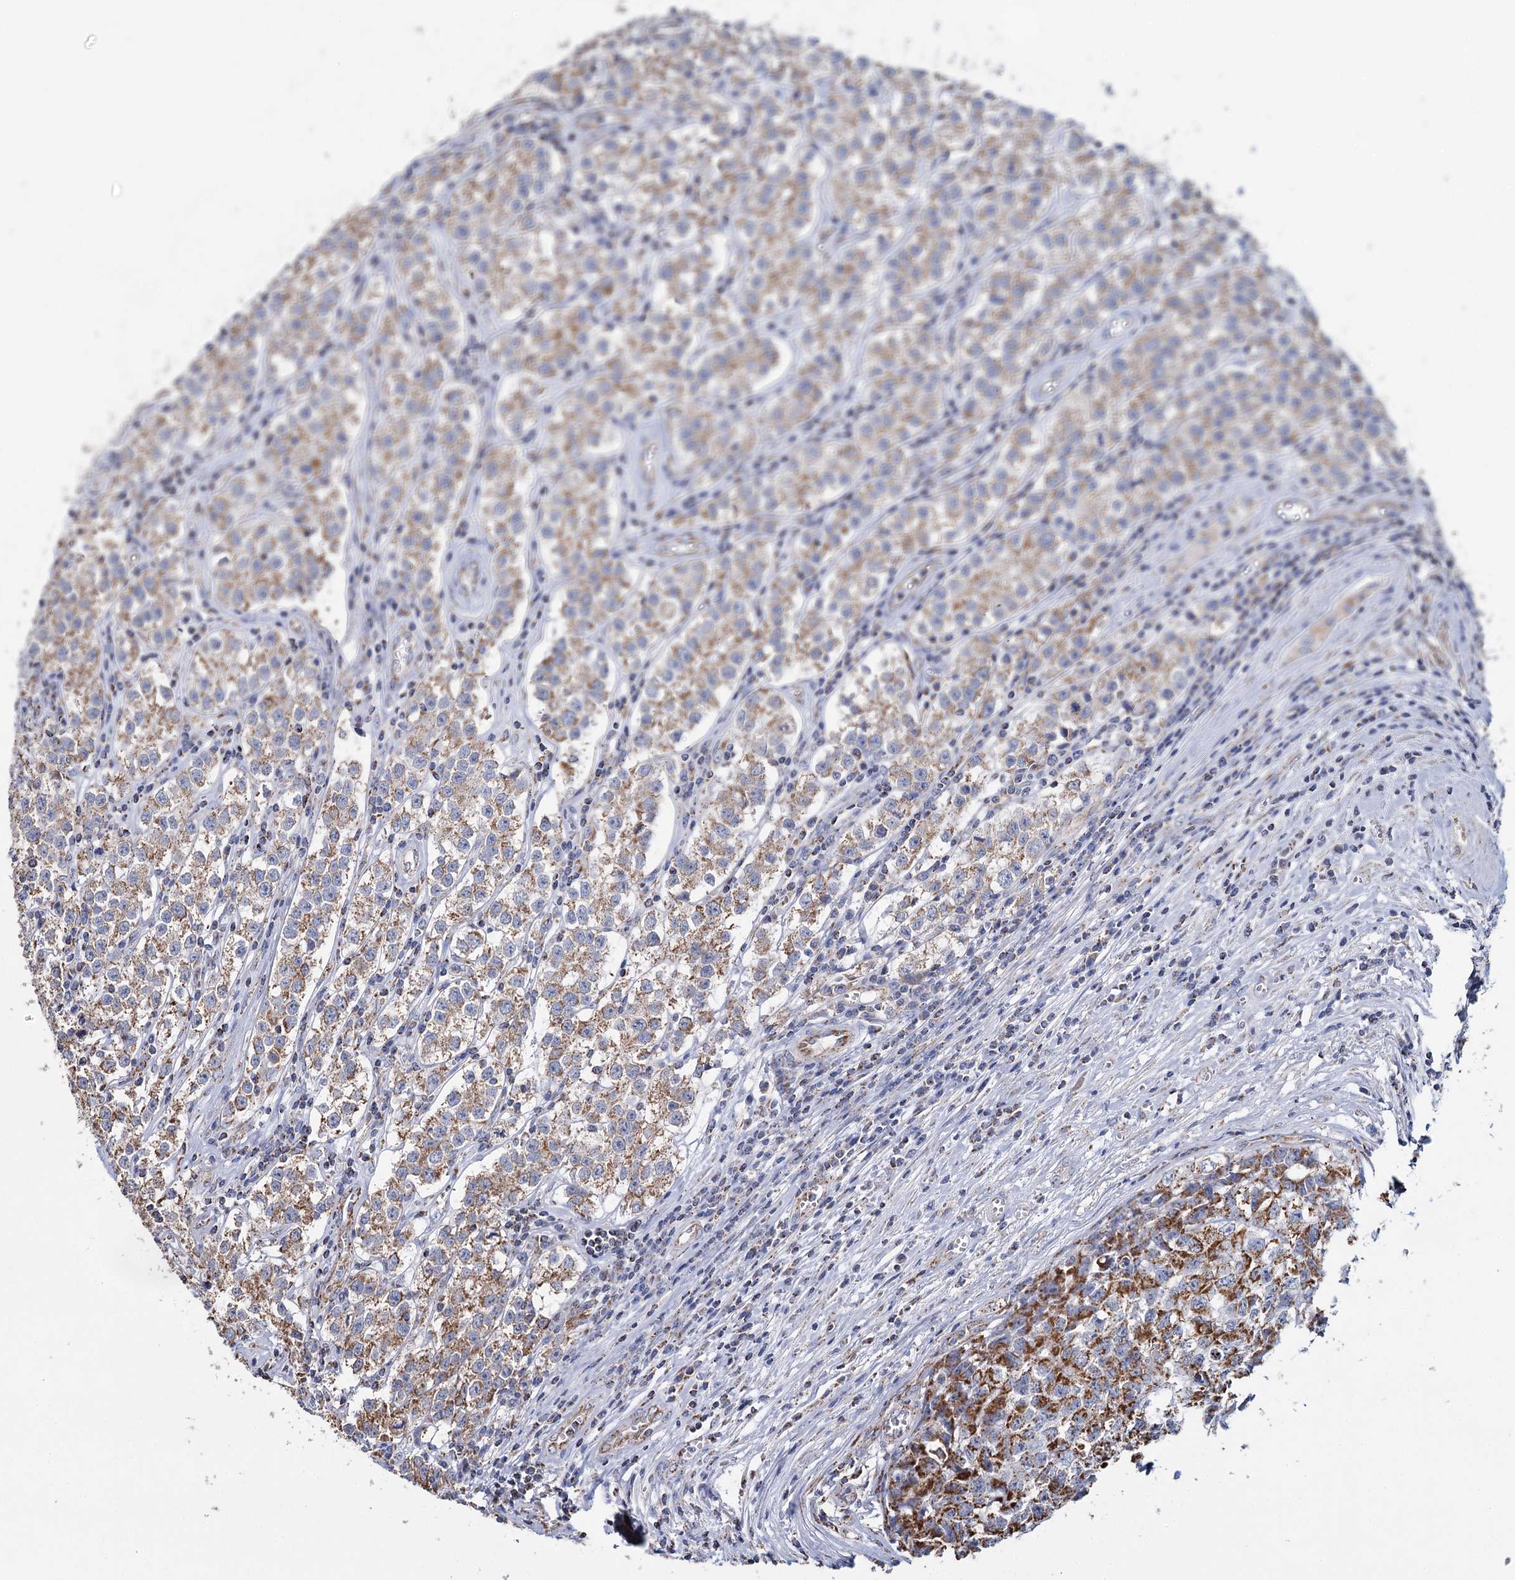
{"staining": {"intensity": "moderate", "quantity": ">75%", "location": "cytoplasmic/membranous"}, "tissue": "testis cancer", "cell_type": "Tumor cells", "image_type": "cancer", "snomed": [{"axis": "morphology", "description": "Seminoma, NOS"}, {"axis": "morphology", "description": "Carcinoma, Embryonal, NOS"}, {"axis": "topography", "description": "Testis"}], "caption": "Testis cancer (embryonal carcinoma) tissue displays moderate cytoplasmic/membranous staining in about >75% of tumor cells, visualized by immunohistochemistry.", "gene": "MRPL44", "patient": {"sex": "male", "age": 43}}